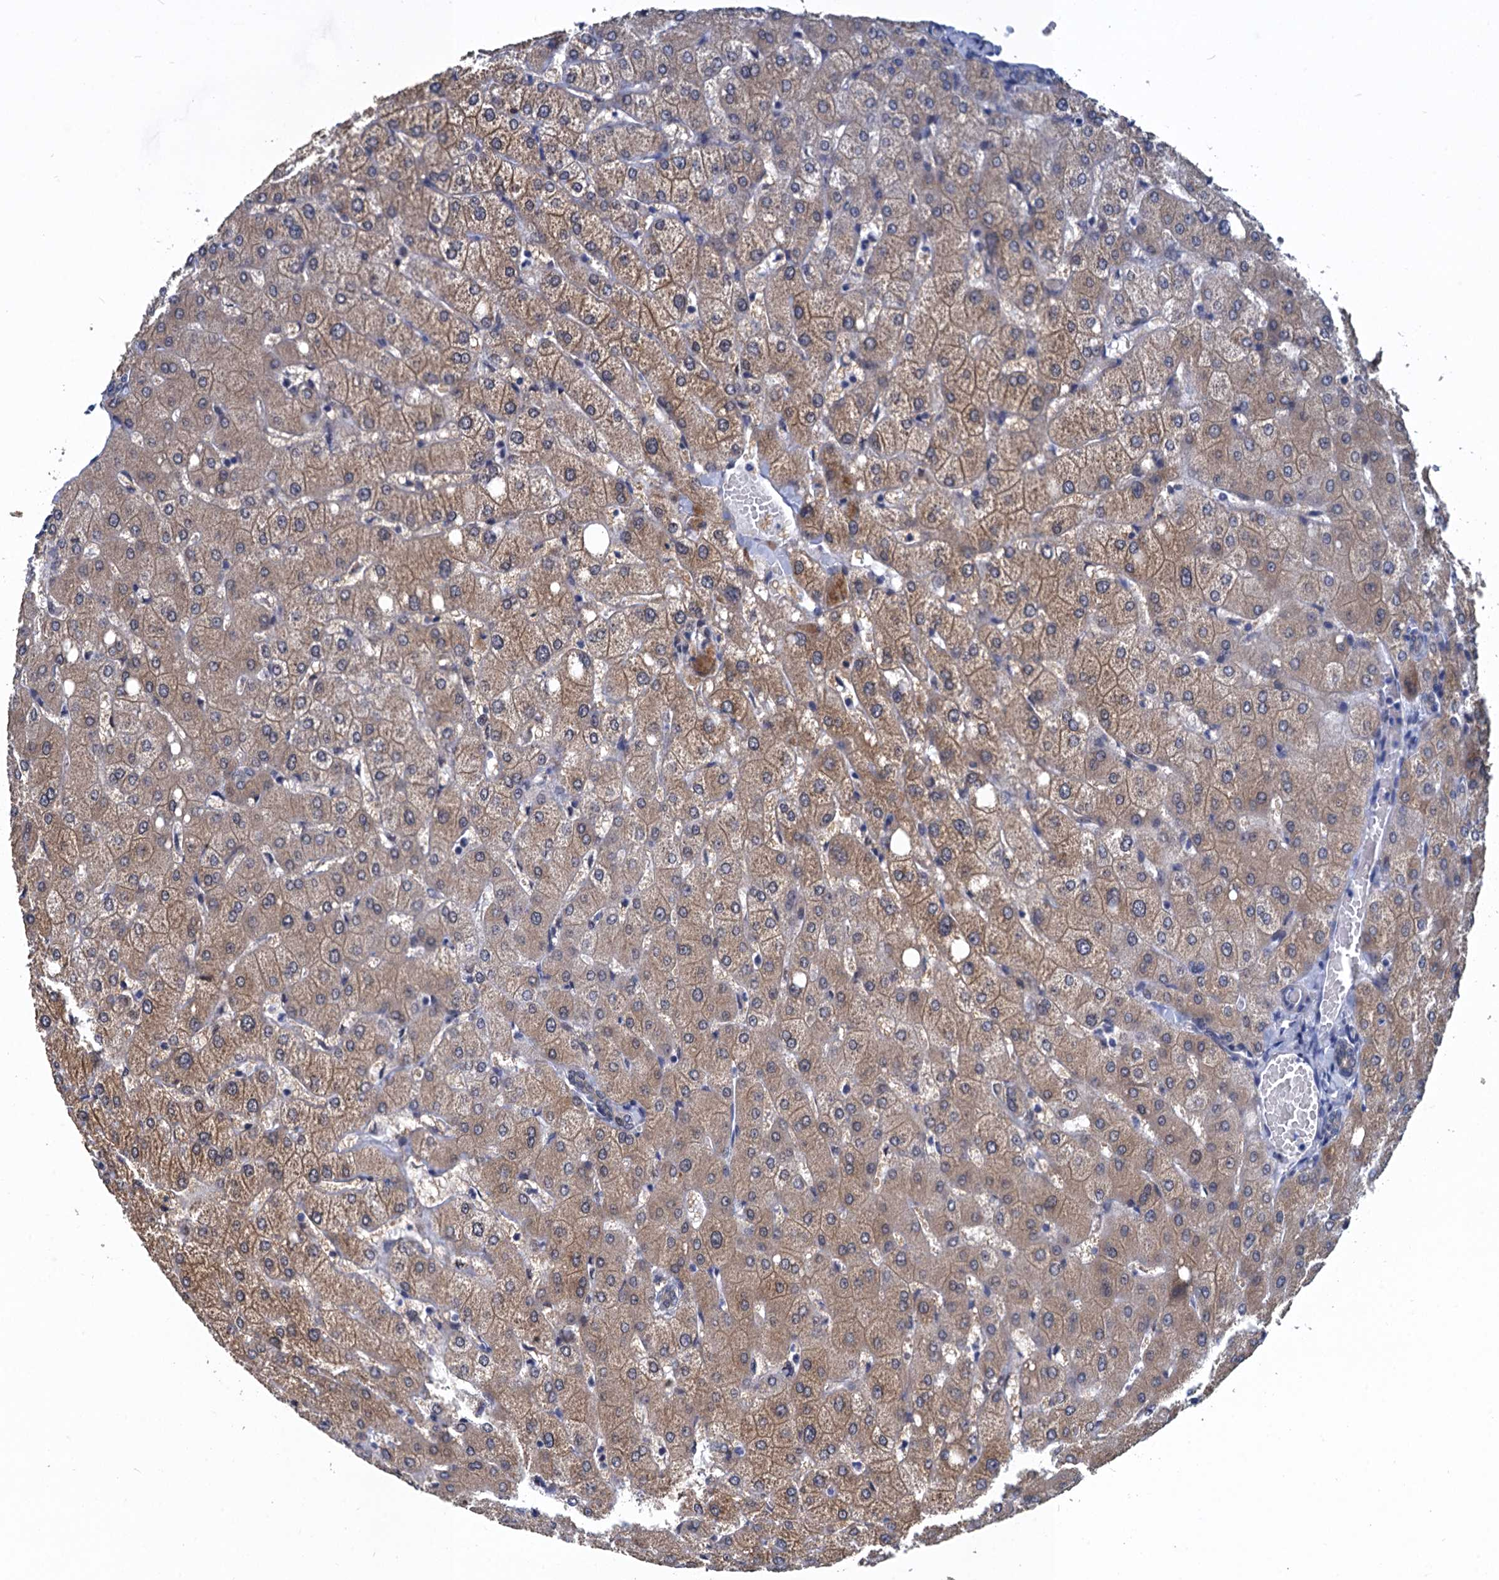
{"staining": {"intensity": "negative", "quantity": "none", "location": "none"}, "tissue": "liver", "cell_type": "Cholangiocytes", "image_type": "normal", "snomed": [{"axis": "morphology", "description": "Normal tissue, NOS"}, {"axis": "topography", "description": "Liver"}], "caption": "The immunohistochemistry histopathology image has no significant positivity in cholangiocytes of liver.", "gene": "GINS3", "patient": {"sex": "female", "age": 54}}